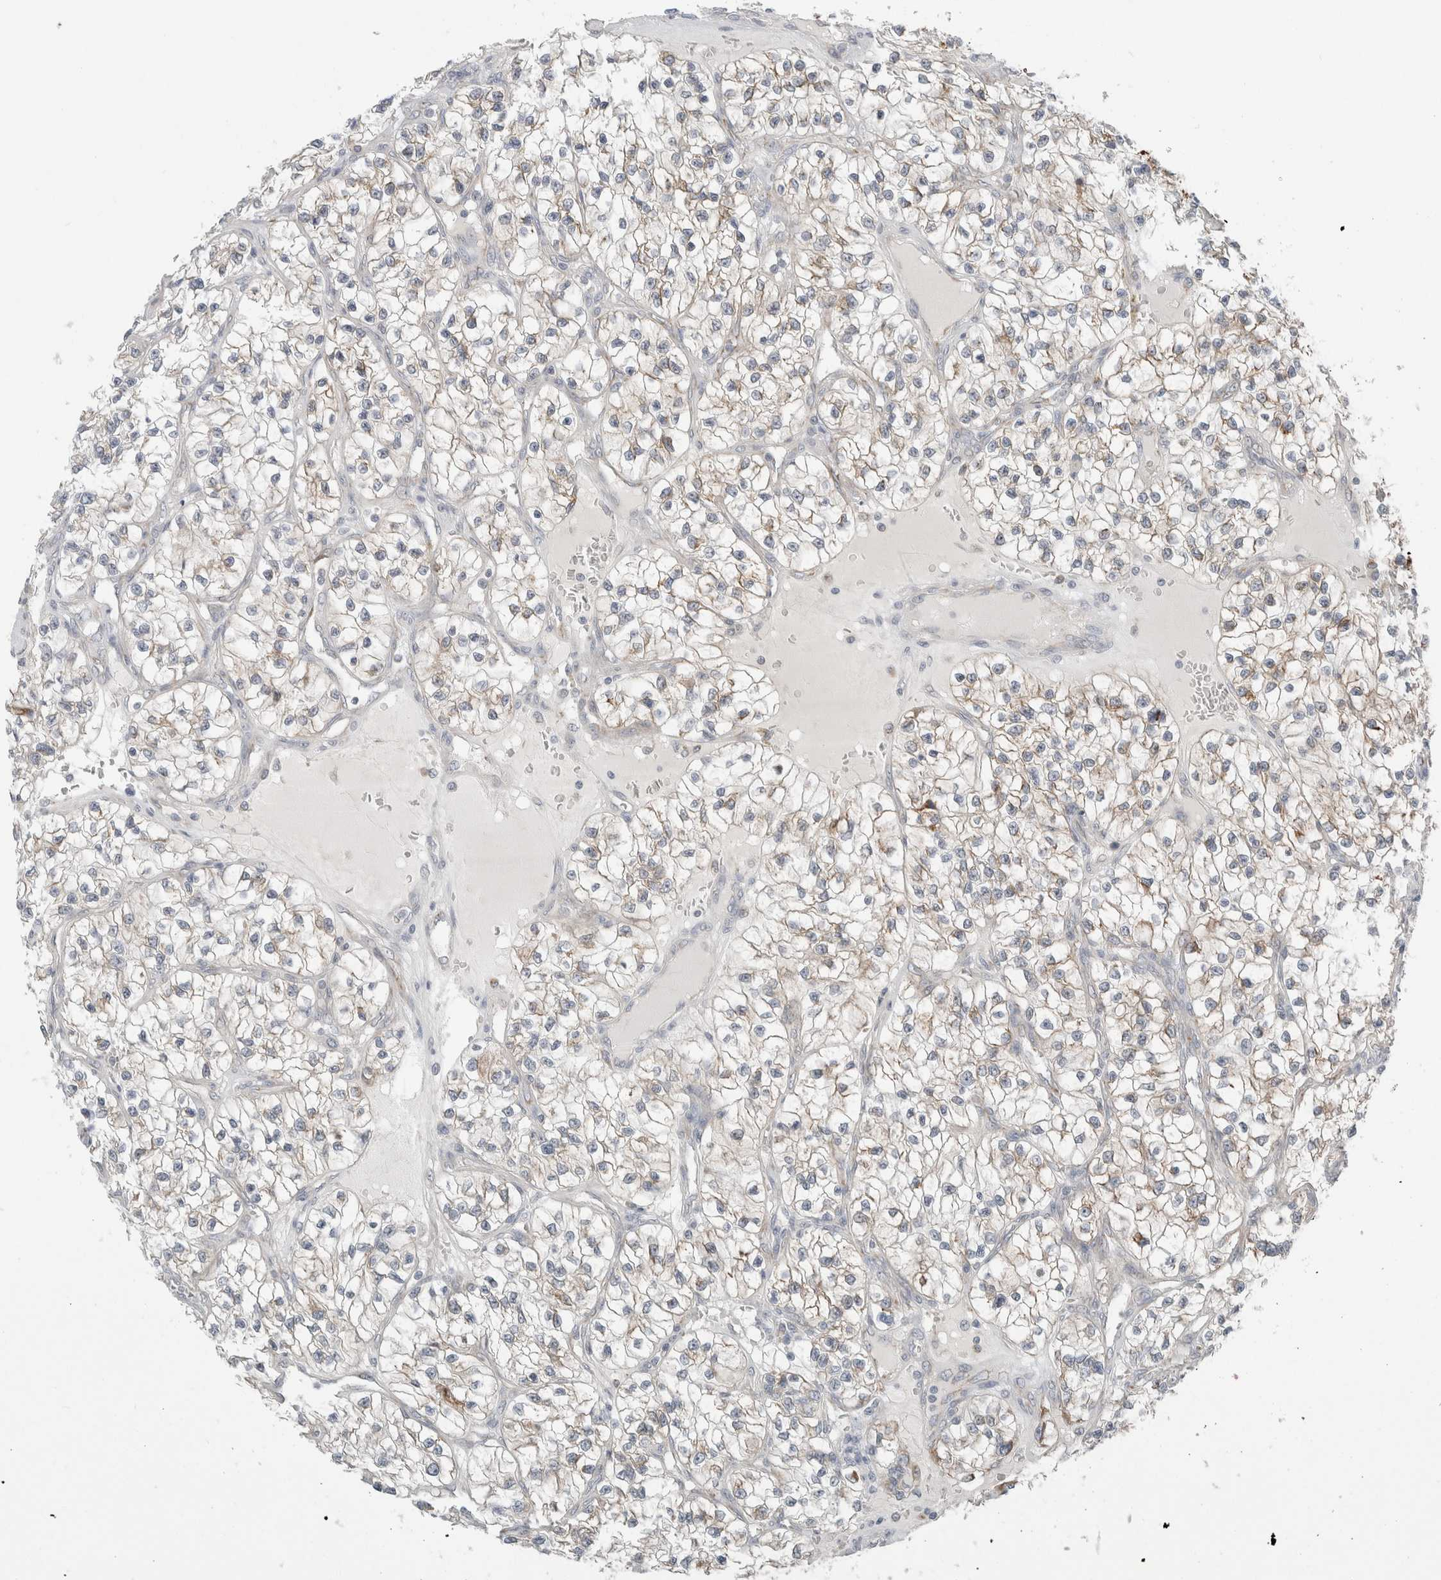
{"staining": {"intensity": "moderate", "quantity": "<25%", "location": "cytoplasmic/membranous"}, "tissue": "renal cancer", "cell_type": "Tumor cells", "image_type": "cancer", "snomed": [{"axis": "morphology", "description": "Adenocarcinoma, NOS"}, {"axis": "topography", "description": "Kidney"}], "caption": "The photomicrograph demonstrates a brown stain indicating the presence of a protein in the cytoplasmic/membranous of tumor cells in adenocarcinoma (renal).", "gene": "FAHD1", "patient": {"sex": "female", "age": 57}}